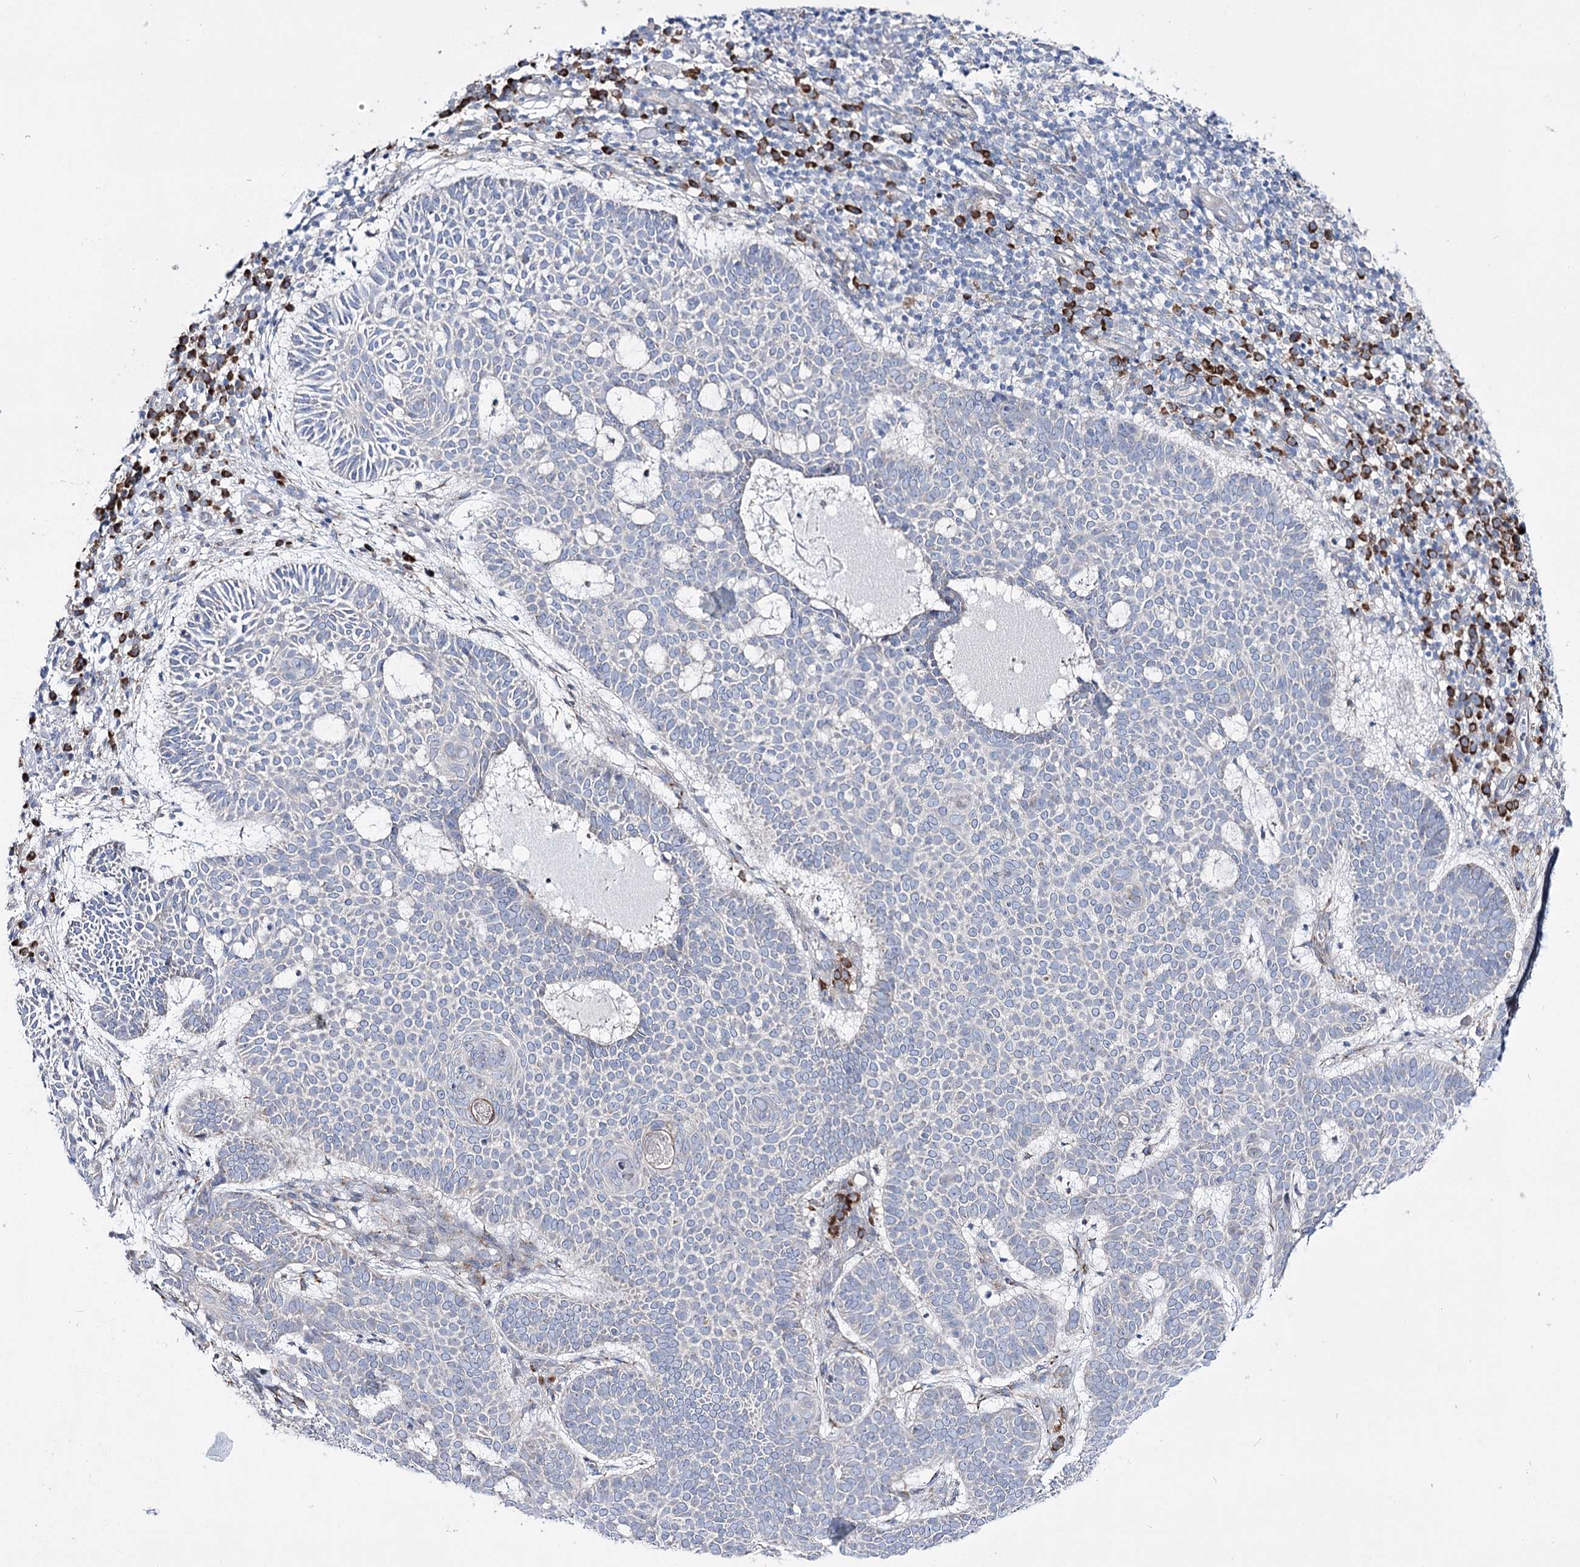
{"staining": {"intensity": "negative", "quantity": "none", "location": "none"}, "tissue": "skin cancer", "cell_type": "Tumor cells", "image_type": "cancer", "snomed": [{"axis": "morphology", "description": "Basal cell carcinoma"}, {"axis": "topography", "description": "Skin"}], "caption": "Protein analysis of skin cancer exhibits no significant expression in tumor cells.", "gene": "METTL5", "patient": {"sex": "male", "age": 85}}